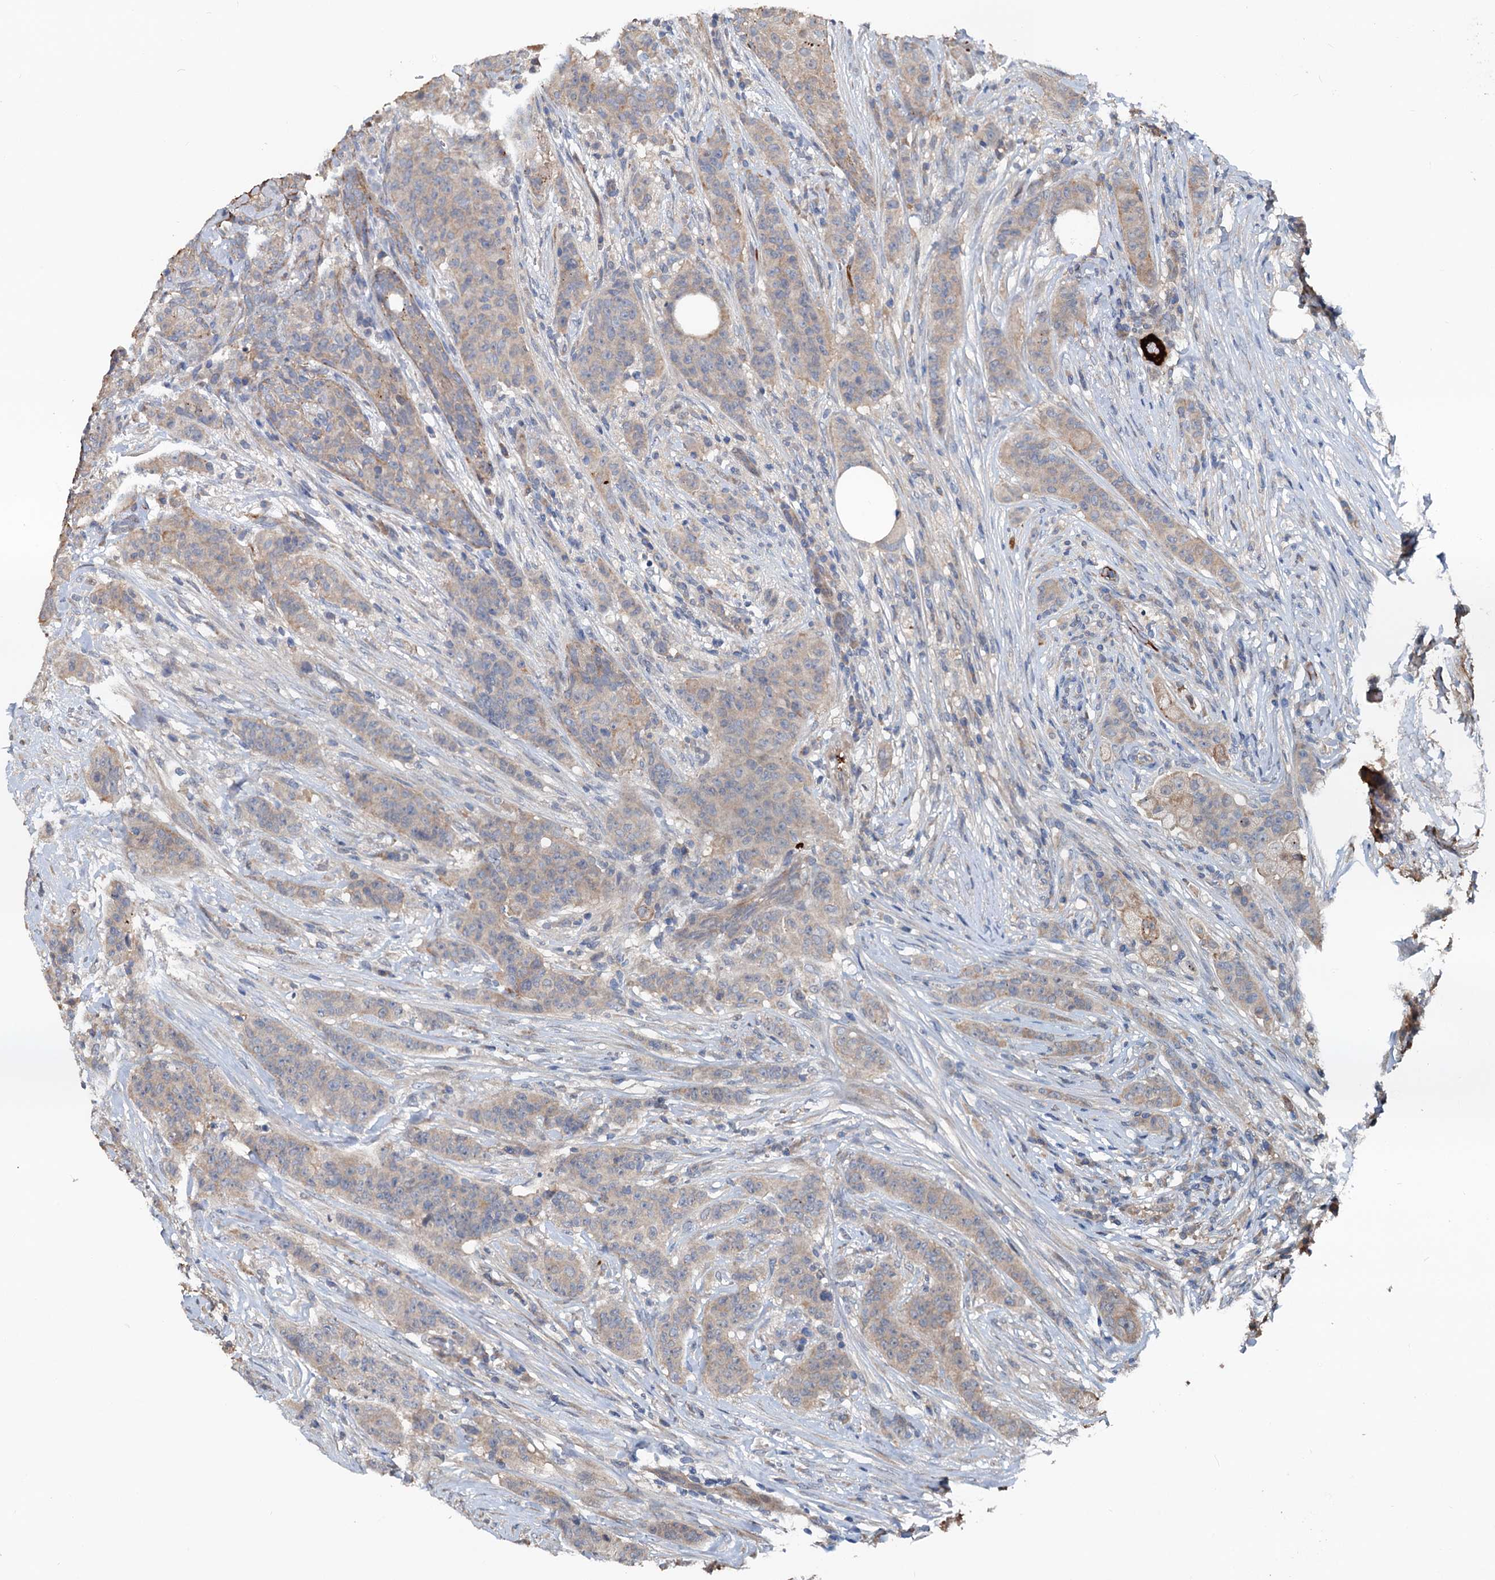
{"staining": {"intensity": "weak", "quantity": "25%-75%", "location": "cytoplasmic/membranous"}, "tissue": "breast cancer", "cell_type": "Tumor cells", "image_type": "cancer", "snomed": [{"axis": "morphology", "description": "Duct carcinoma"}, {"axis": "topography", "description": "Breast"}], "caption": "Brown immunohistochemical staining in human invasive ductal carcinoma (breast) reveals weak cytoplasmic/membranous staining in approximately 25%-75% of tumor cells. The staining was performed using DAB to visualize the protein expression in brown, while the nuclei were stained in blue with hematoxylin (Magnification: 20x).", "gene": "TEDC1", "patient": {"sex": "female", "age": 40}}